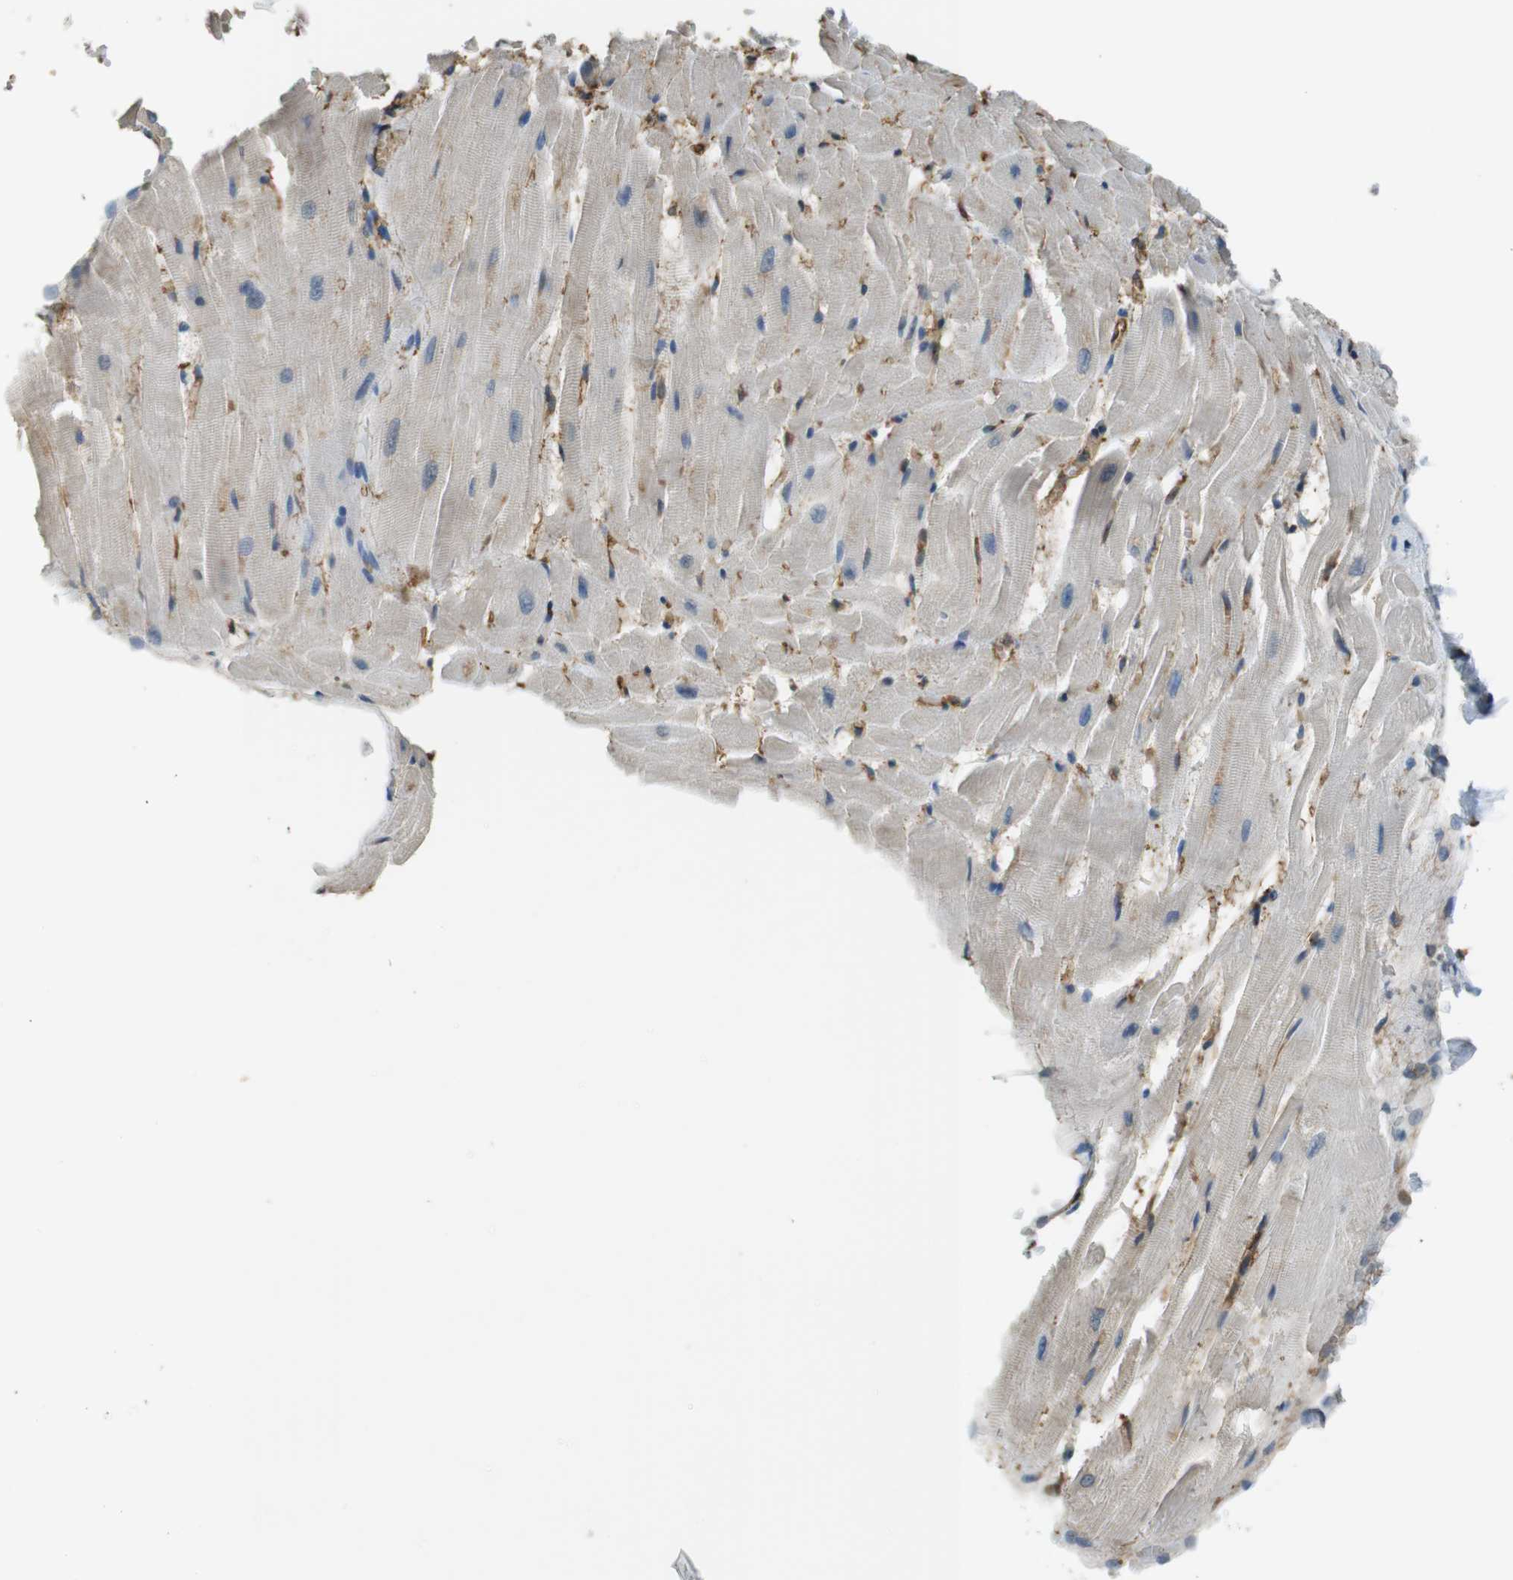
{"staining": {"intensity": "negative", "quantity": "none", "location": "none"}, "tissue": "heart muscle", "cell_type": "Cardiomyocytes", "image_type": "normal", "snomed": [{"axis": "morphology", "description": "Normal tissue, NOS"}, {"axis": "topography", "description": "Heart"}], "caption": "High magnification brightfield microscopy of normal heart muscle stained with DAB (3,3'-diaminobenzidine) (brown) and counterstained with hematoxylin (blue): cardiomyocytes show no significant expression. (IHC, brightfield microscopy, high magnification).", "gene": "FCAR", "patient": {"sex": "female", "age": 19}}